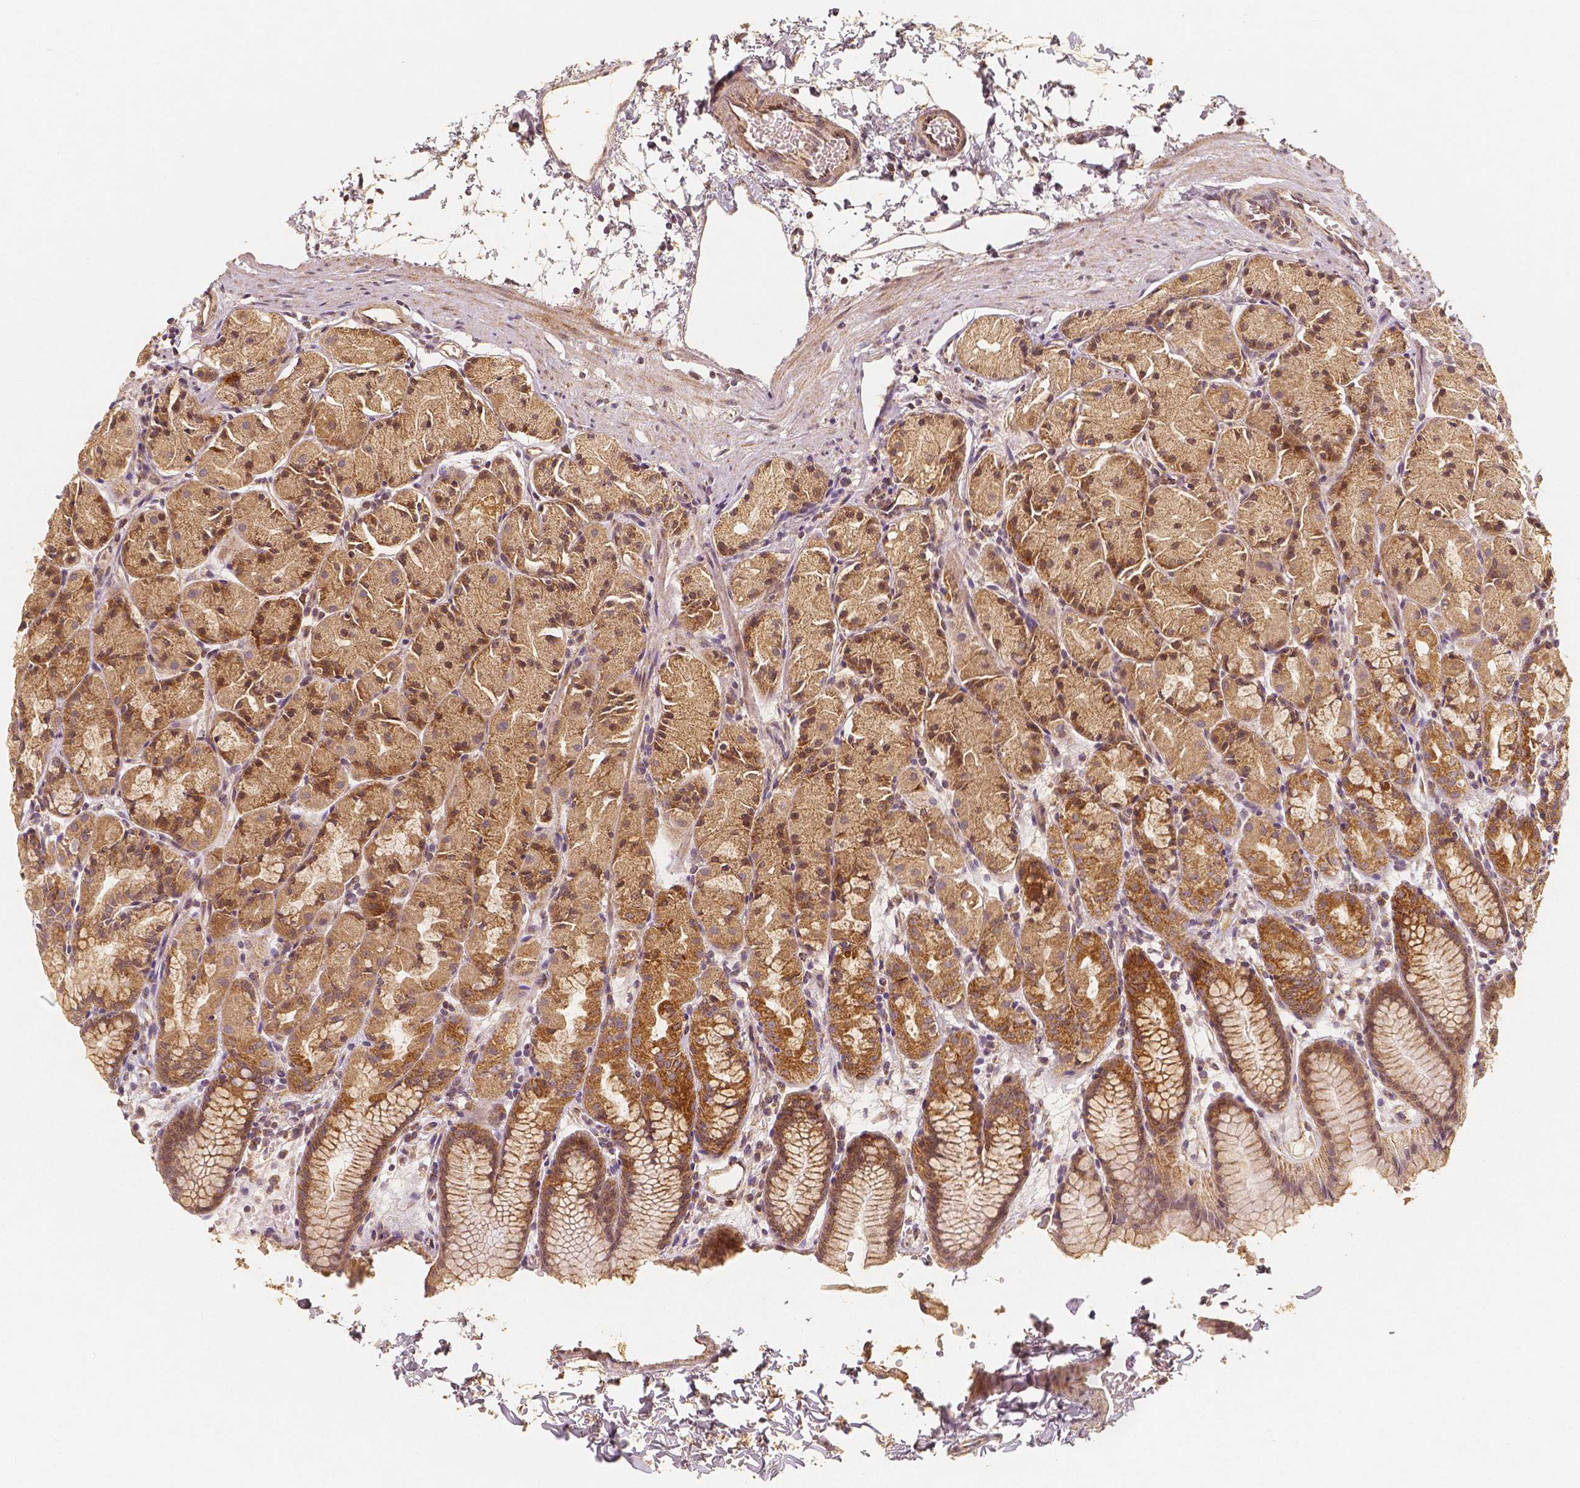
{"staining": {"intensity": "moderate", "quantity": ">75%", "location": "cytoplasmic/membranous"}, "tissue": "stomach", "cell_type": "Glandular cells", "image_type": "normal", "snomed": [{"axis": "morphology", "description": "Normal tissue, NOS"}, {"axis": "topography", "description": "Stomach, upper"}], "caption": "The image exhibits staining of benign stomach, revealing moderate cytoplasmic/membranous protein staining (brown color) within glandular cells.", "gene": "PGAM5", "patient": {"sex": "male", "age": 47}}